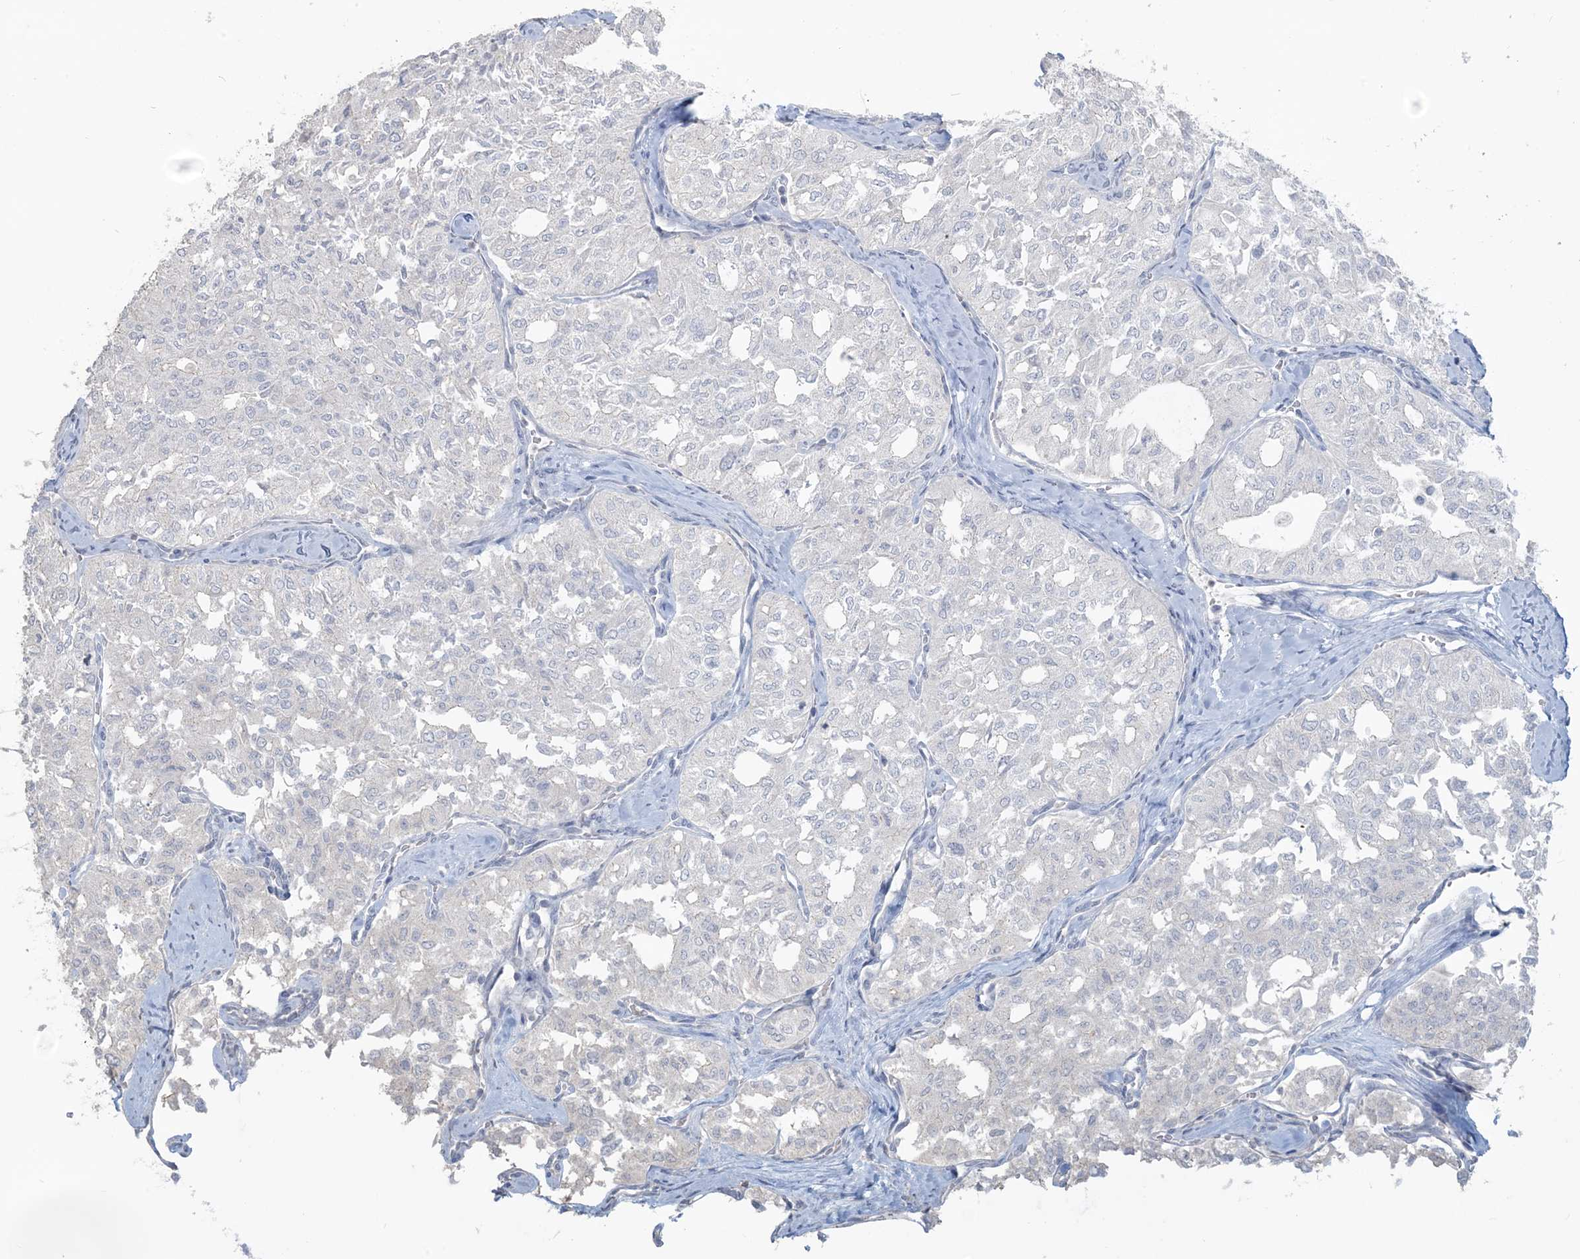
{"staining": {"intensity": "negative", "quantity": "none", "location": "none"}, "tissue": "thyroid cancer", "cell_type": "Tumor cells", "image_type": "cancer", "snomed": [{"axis": "morphology", "description": "Follicular adenoma carcinoma, NOS"}, {"axis": "topography", "description": "Thyroid gland"}], "caption": "Tumor cells show no significant protein expression in thyroid cancer (follicular adenoma carcinoma).", "gene": "NPHS2", "patient": {"sex": "male", "age": 75}}